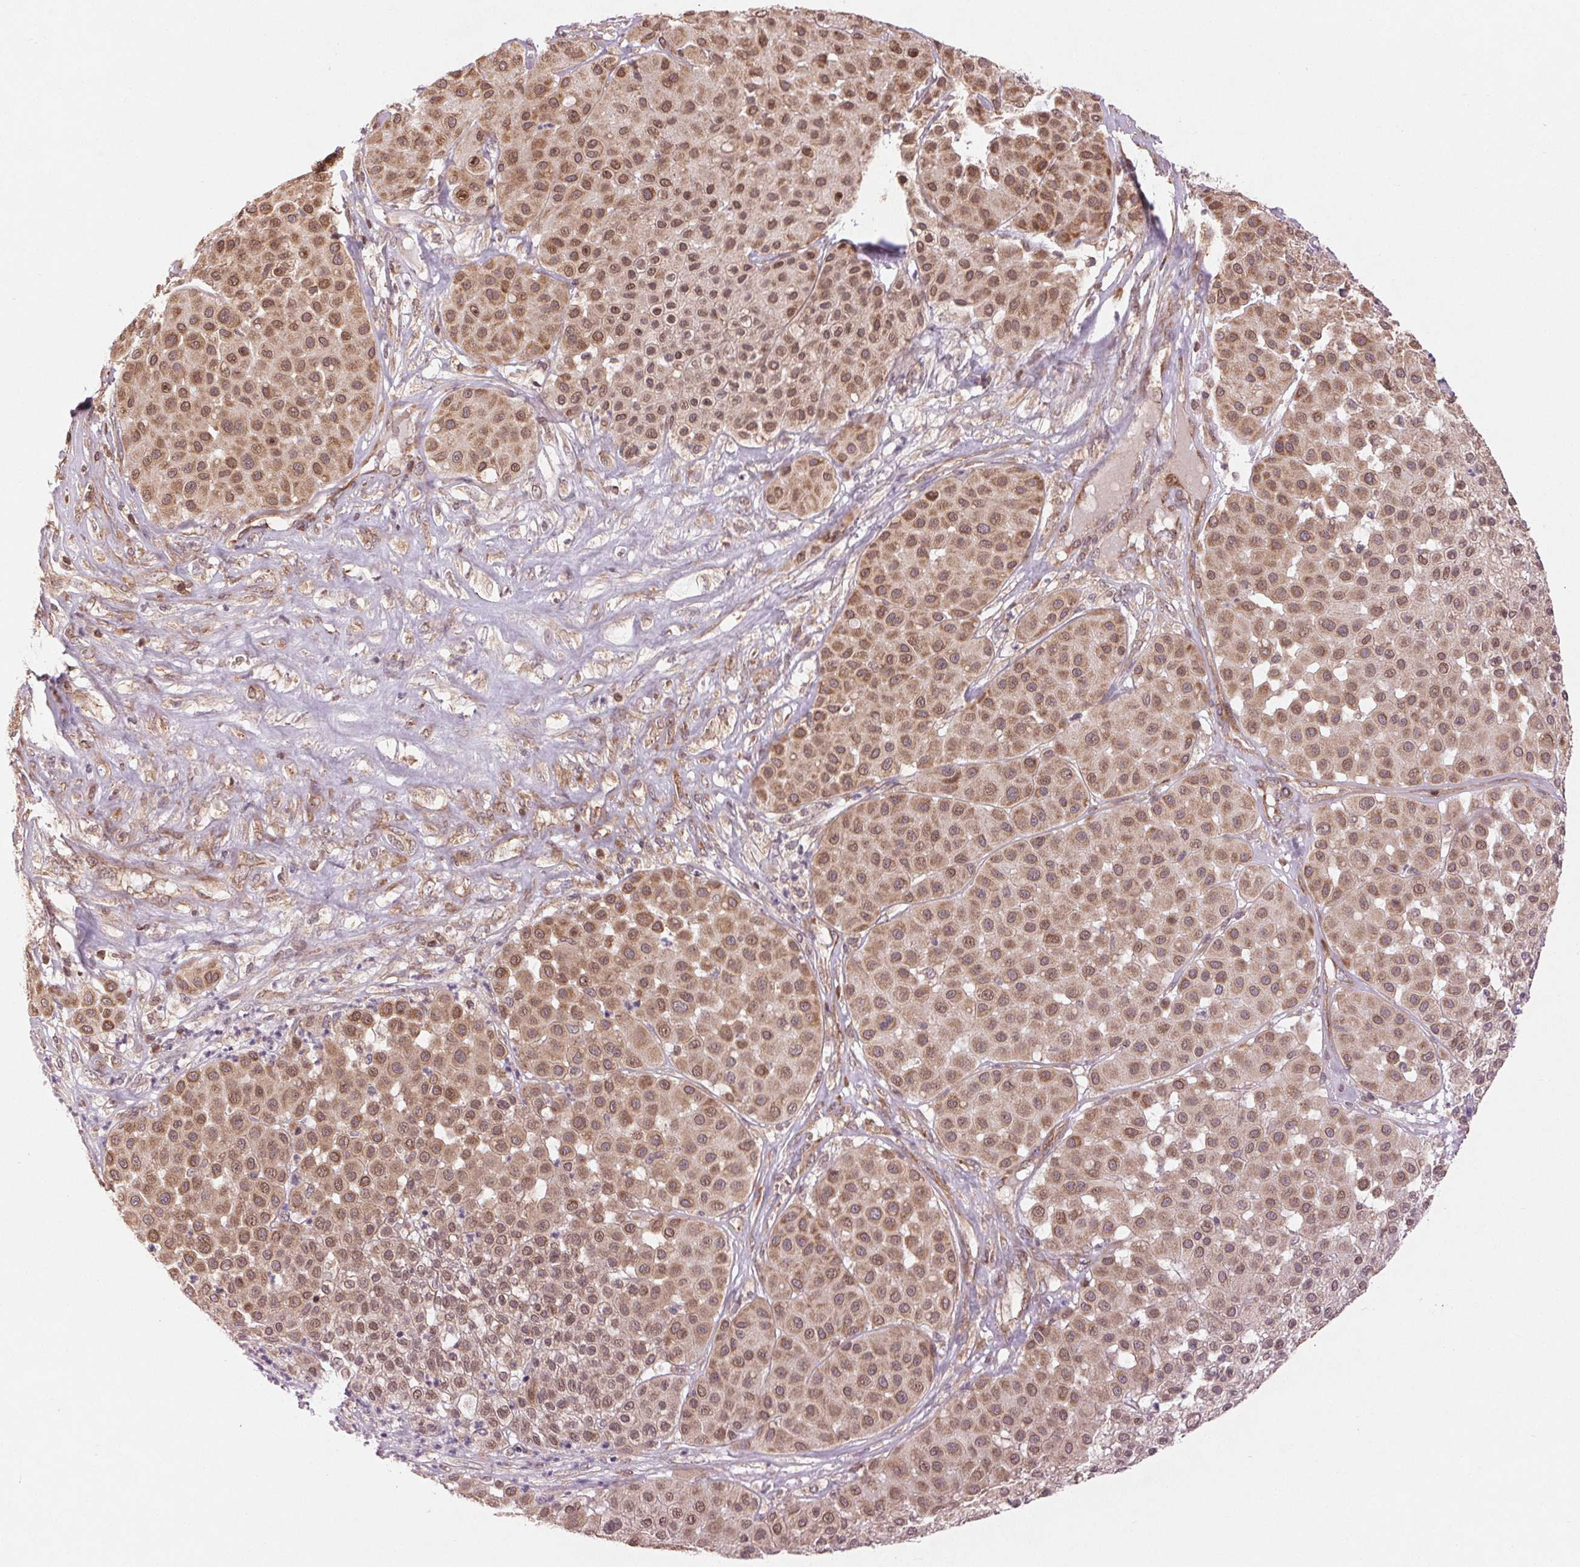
{"staining": {"intensity": "moderate", "quantity": ">75%", "location": "cytoplasmic/membranous,nuclear"}, "tissue": "melanoma", "cell_type": "Tumor cells", "image_type": "cancer", "snomed": [{"axis": "morphology", "description": "Malignant melanoma, Metastatic site"}, {"axis": "topography", "description": "Smooth muscle"}], "caption": "The micrograph demonstrates a brown stain indicating the presence of a protein in the cytoplasmic/membranous and nuclear of tumor cells in malignant melanoma (metastatic site).", "gene": "BTF3L4", "patient": {"sex": "male", "age": 41}}